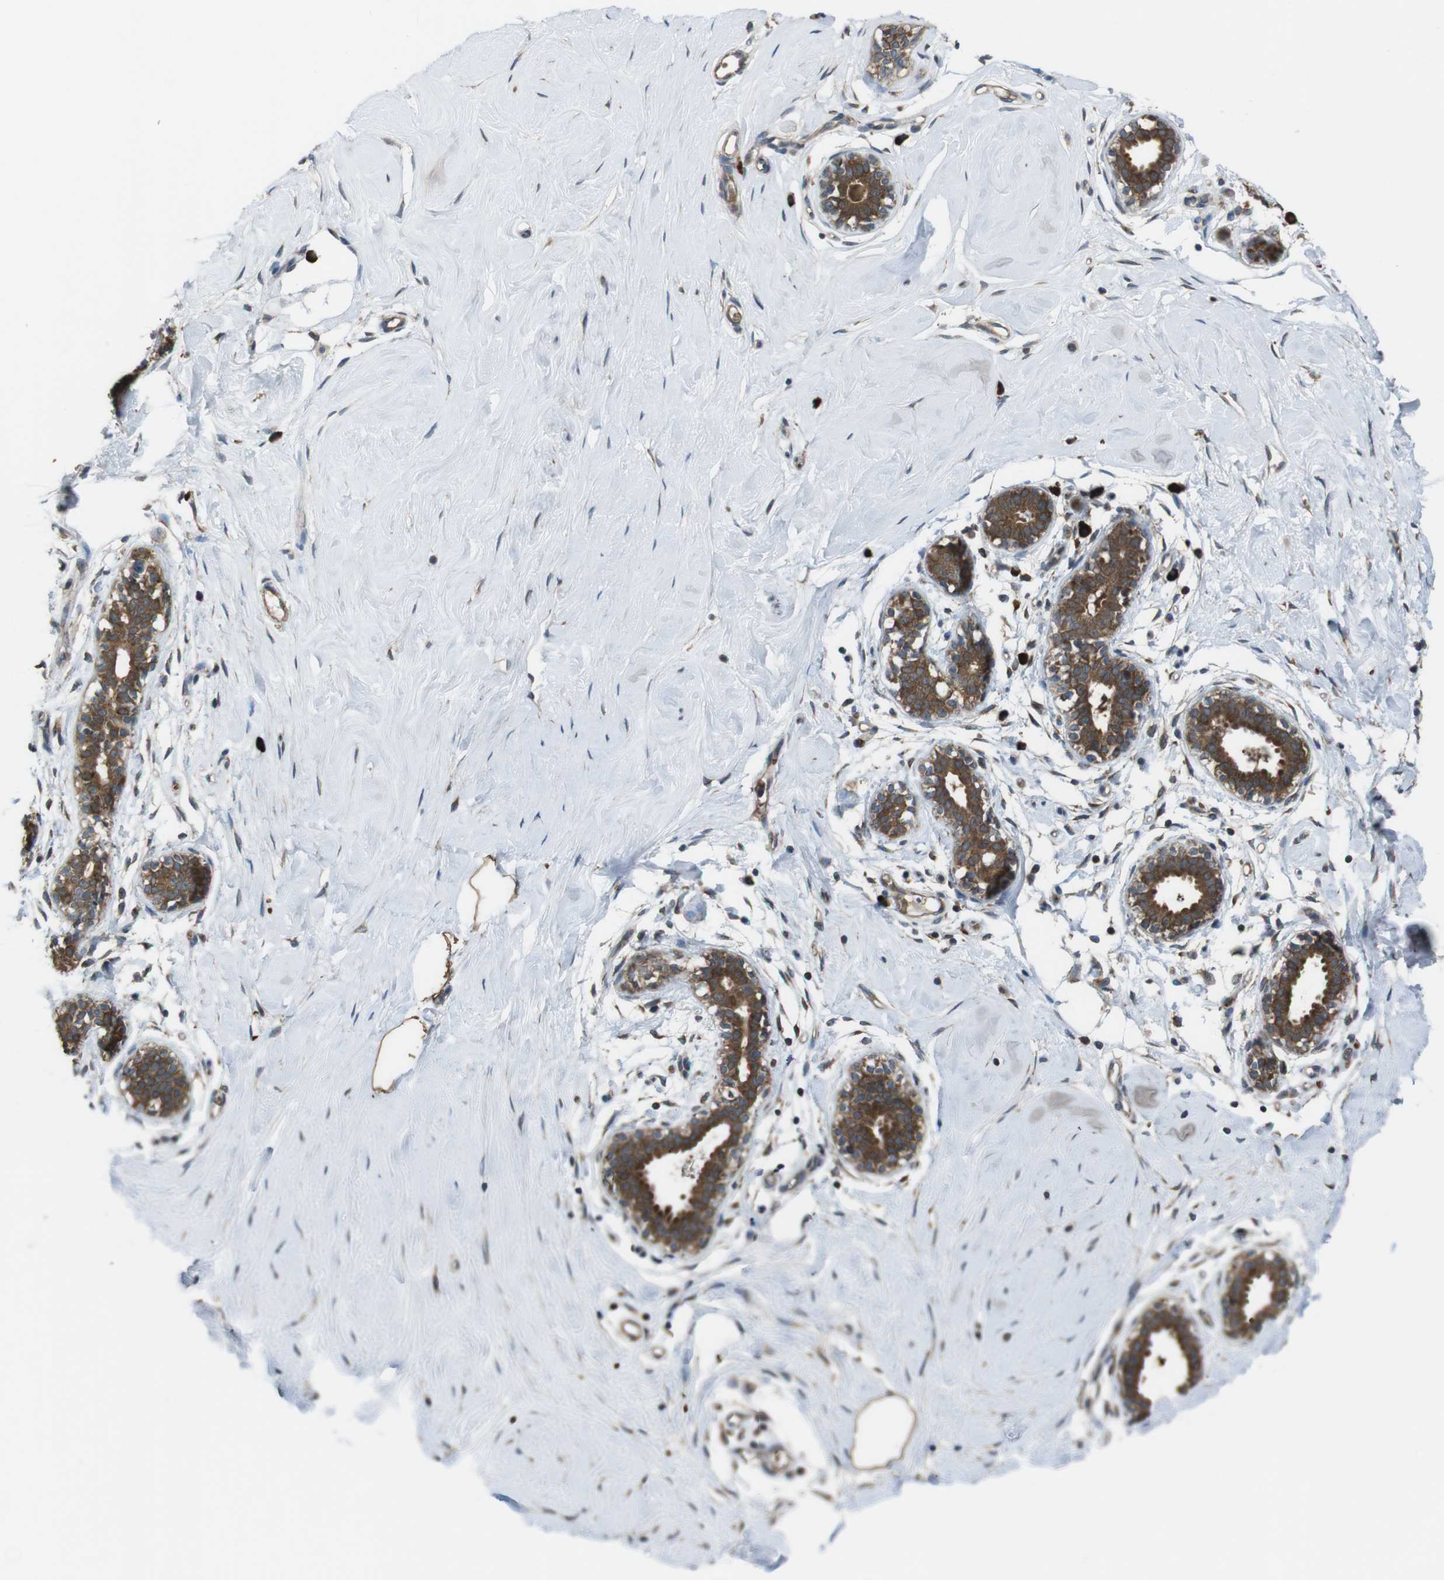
{"staining": {"intensity": "moderate", "quantity": "25%-75%", "location": "cytoplasmic/membranous"}, "tissue": "breast", "cell_type": "Adipocytes", "image_type": "normal", "snomed": [{"axis": "morphology", "description": "Normal tissue, NOS"}, {"axis": "topography", "description": "Breast"}], "caption": "DAB immunohistochemical staining of benign human breast displays moderate cytoplasmic/membranous protein positivity in approximately 25%-75% of adipocytes.", "gene": "SSR3", "patient": {"sex": "female", "age": 23}}